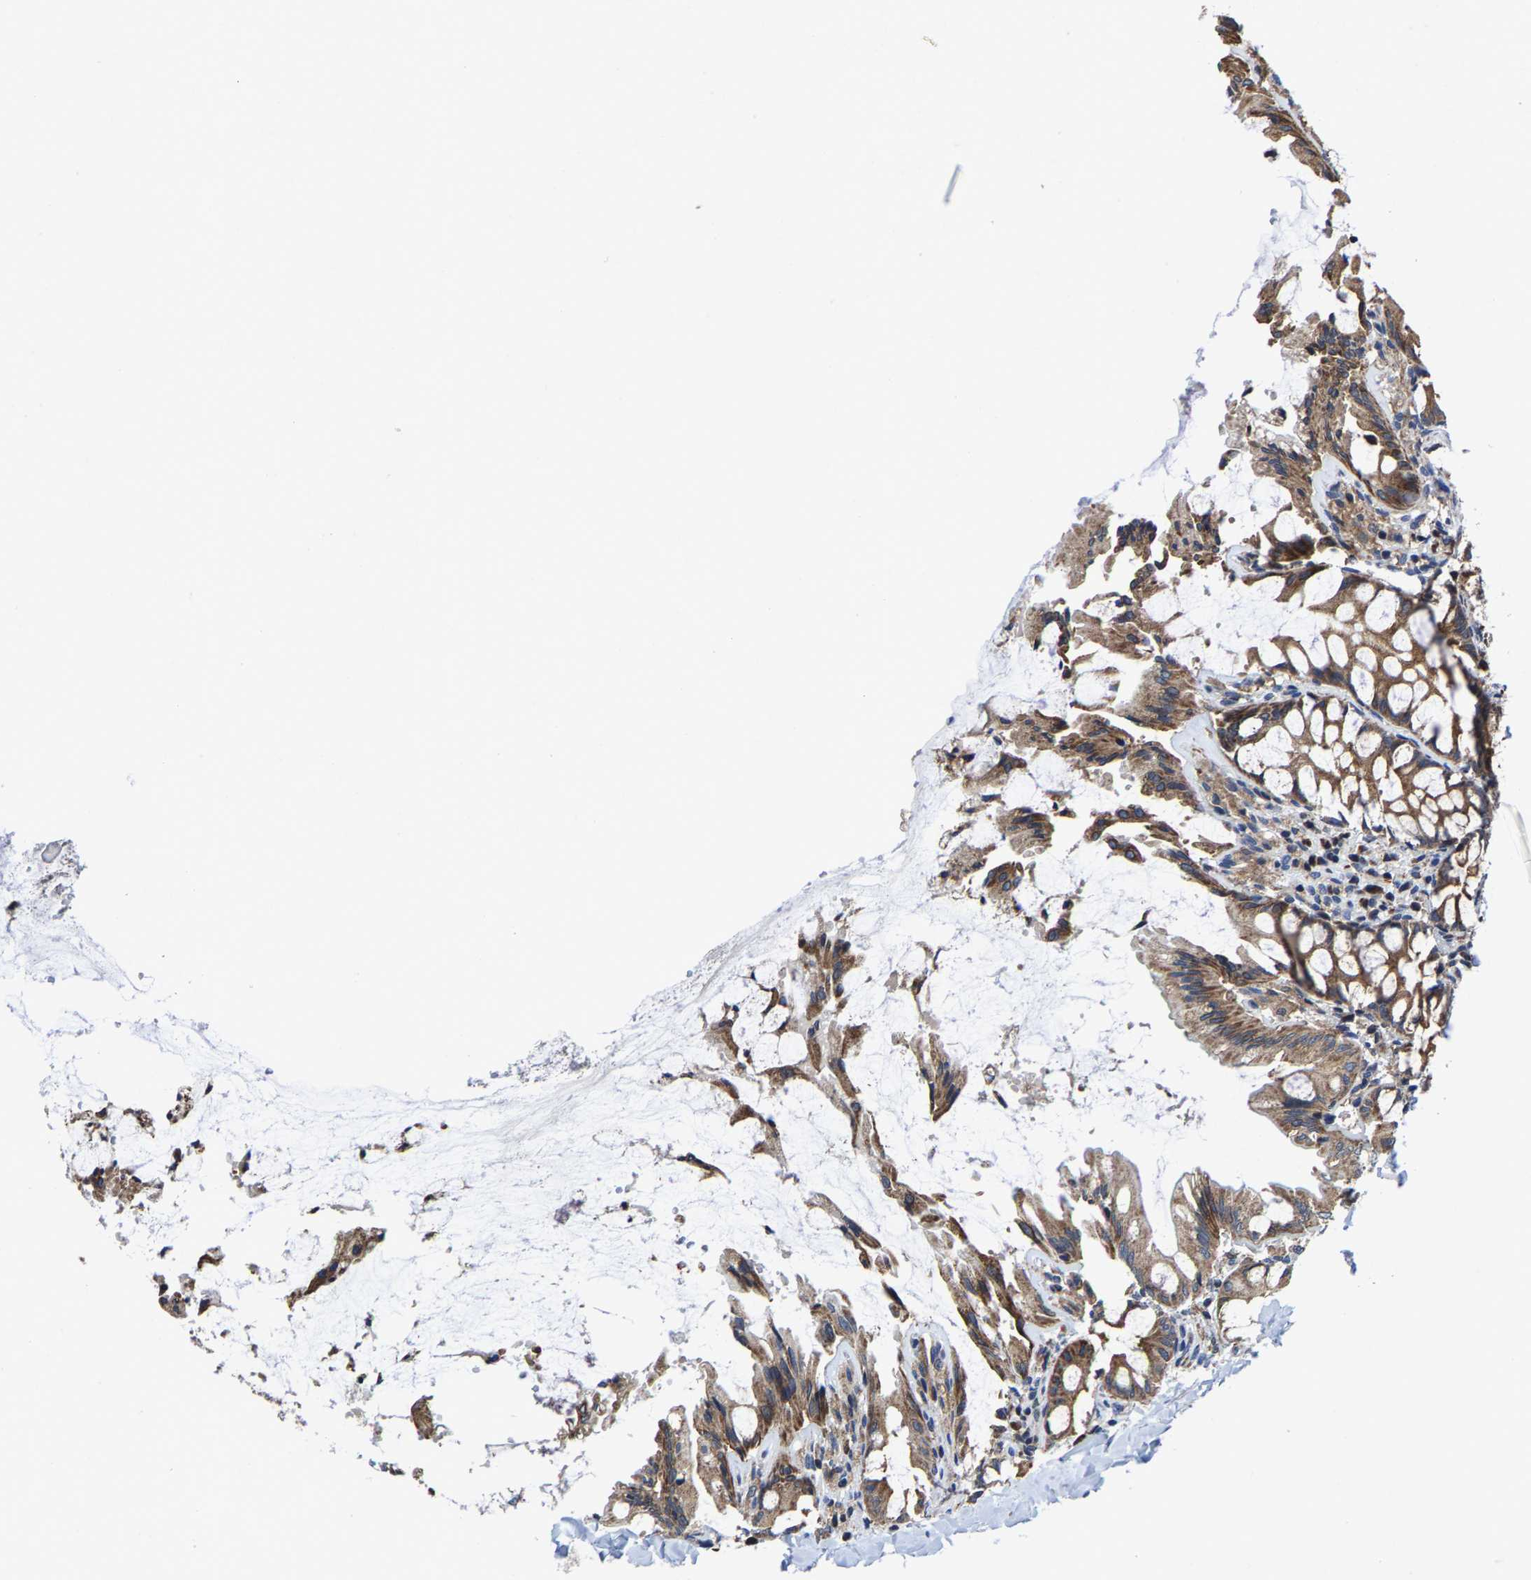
{"staining": {"intensity": "weak", "quantity": ">75%", "location": "cytoplasmic/membranous"}, "tissue": "colon", "cell_type": "Endothelial cells", "image_type": "normal", "snomed": [{"axis": "morphology", "description": "Normal tissue, NOS"}, {"axis": "topography", "description": "Colon"}], "caption": "Colon stained with DAB (3,3'-diaminobenzidine) immunohistochemistry reveals low levels of weak cytoplasmic/membranous expression in about >75% of endothelial cells.", "gene": "PFKFB3", "patient": {"sex": "male", "age": 47}}